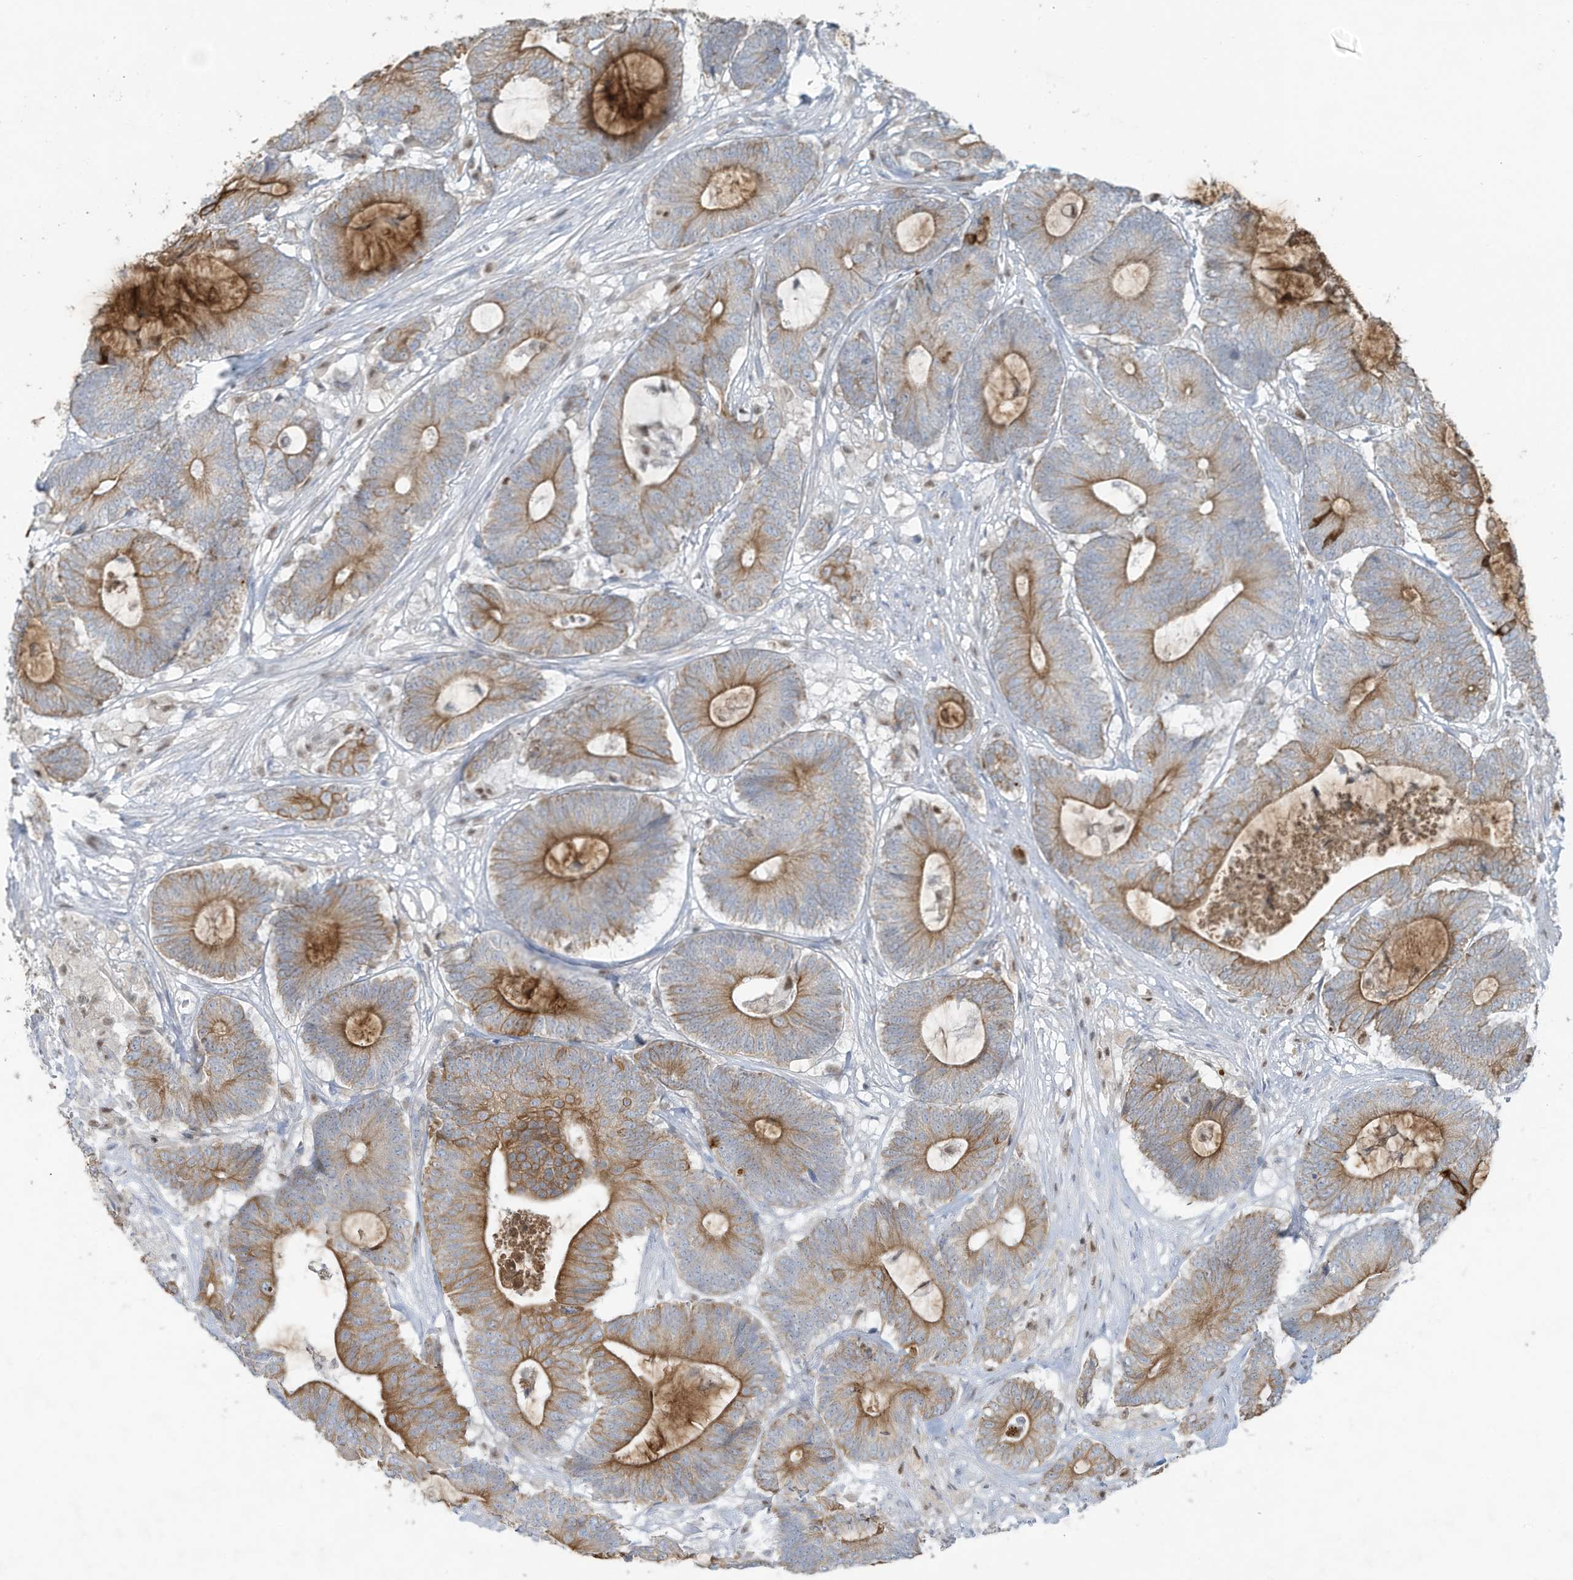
{"staining": {"intensity": "moderate", "quantity": ">75%", "location": "cytoplasmic/membranous"}, "tissue": "colorectal cancer", "cell_type": "Tumor cells", "image_type": "cancer", "snomed": [{"axis": "morphology", "description": "Adenocarcinoma, NOS"}, {"axis": "topography", "description": "Colon"}], "caption": "Protein expression analysis of human adenocarcinoma (colorectal) reveals moderate cytoplasmic/membranous expression in about >75% of tumor cells.", "gene": "TUBE1", "patient": {"sex": "female", "age": 84}}